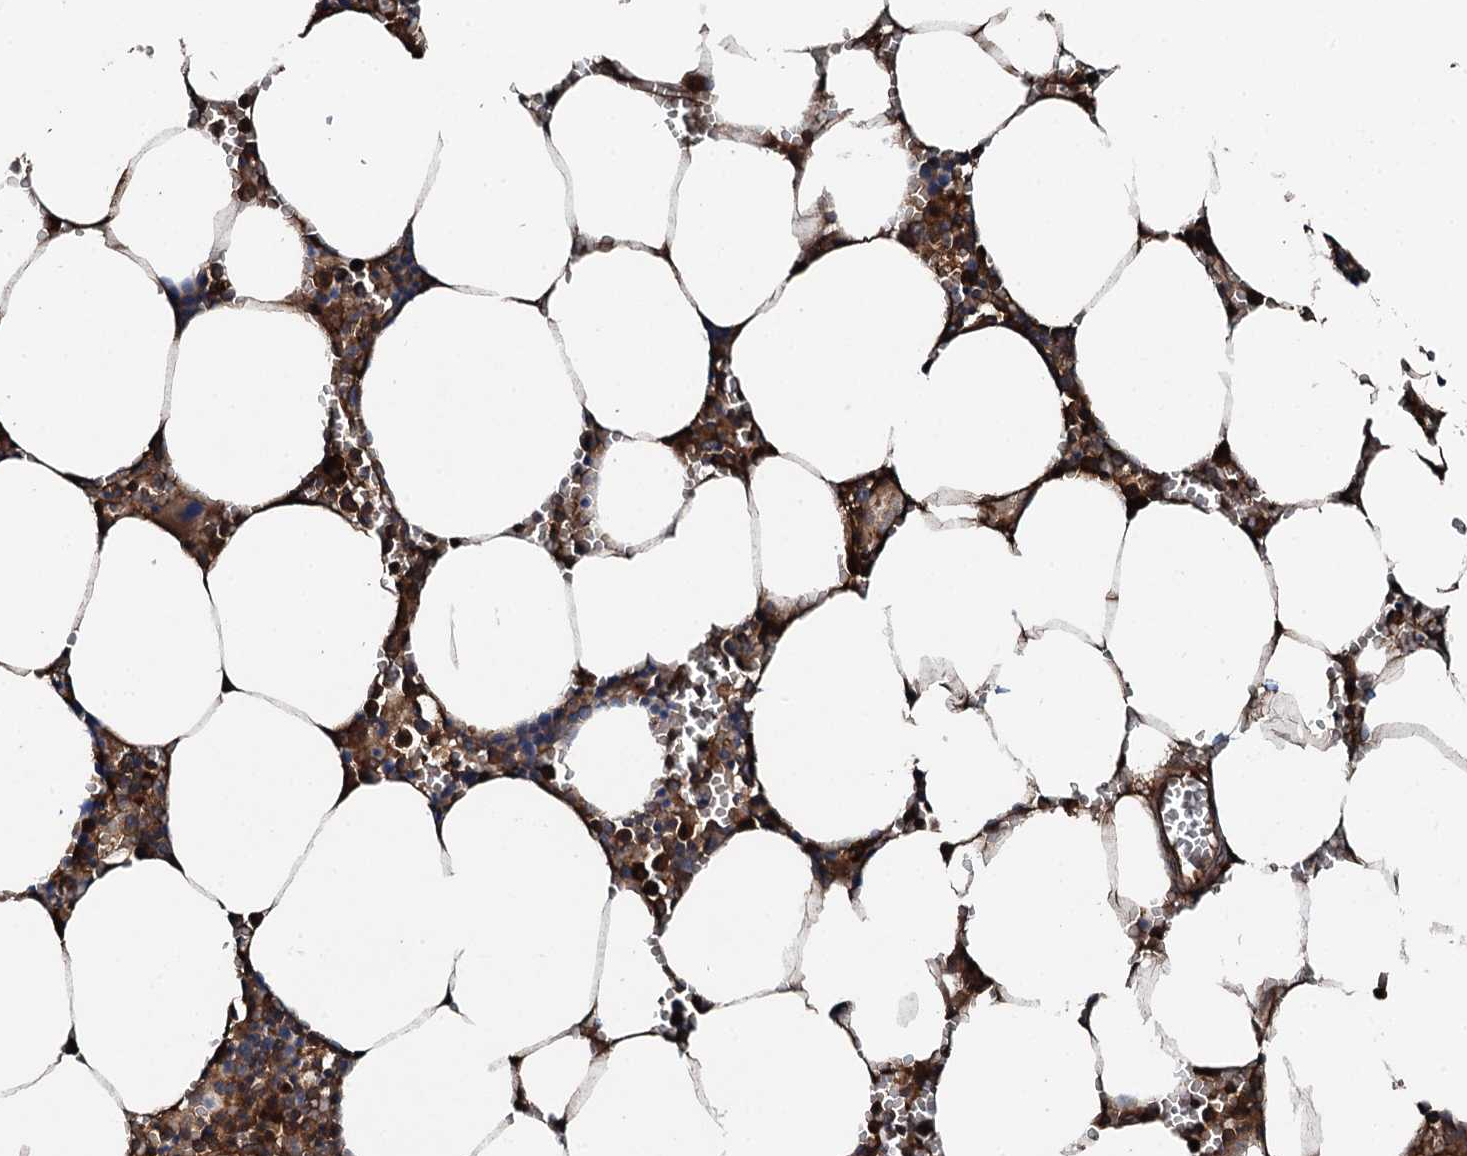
{"staining": {"intensity": "strong", "quantity": "25%-75%", "location": "cytoplasmic/membranous"}, "tissue": "bone marrow", "cell_type": "Hematopoietic cells", "image_type": "normal", "snomed": [{"axis": "morphology", "description": "Normal tissue, NOS"}, {"axis": "topography", "description": "Bone marrow"}], "caption": "High-magnification brightfield microscopy of normal bone marrow stained with DAB (3,3'-diaminobenzidine) (brown) and counterstained with hematoxylin (blue). hematopoietic cells exhibit strong cytoplasmic/membranous expression is present in approximately25%-75% of cells. Nuclei are stained in blue.", "gene": "FLYWCH1", "patient": {"sex": "male", "age": 70}}